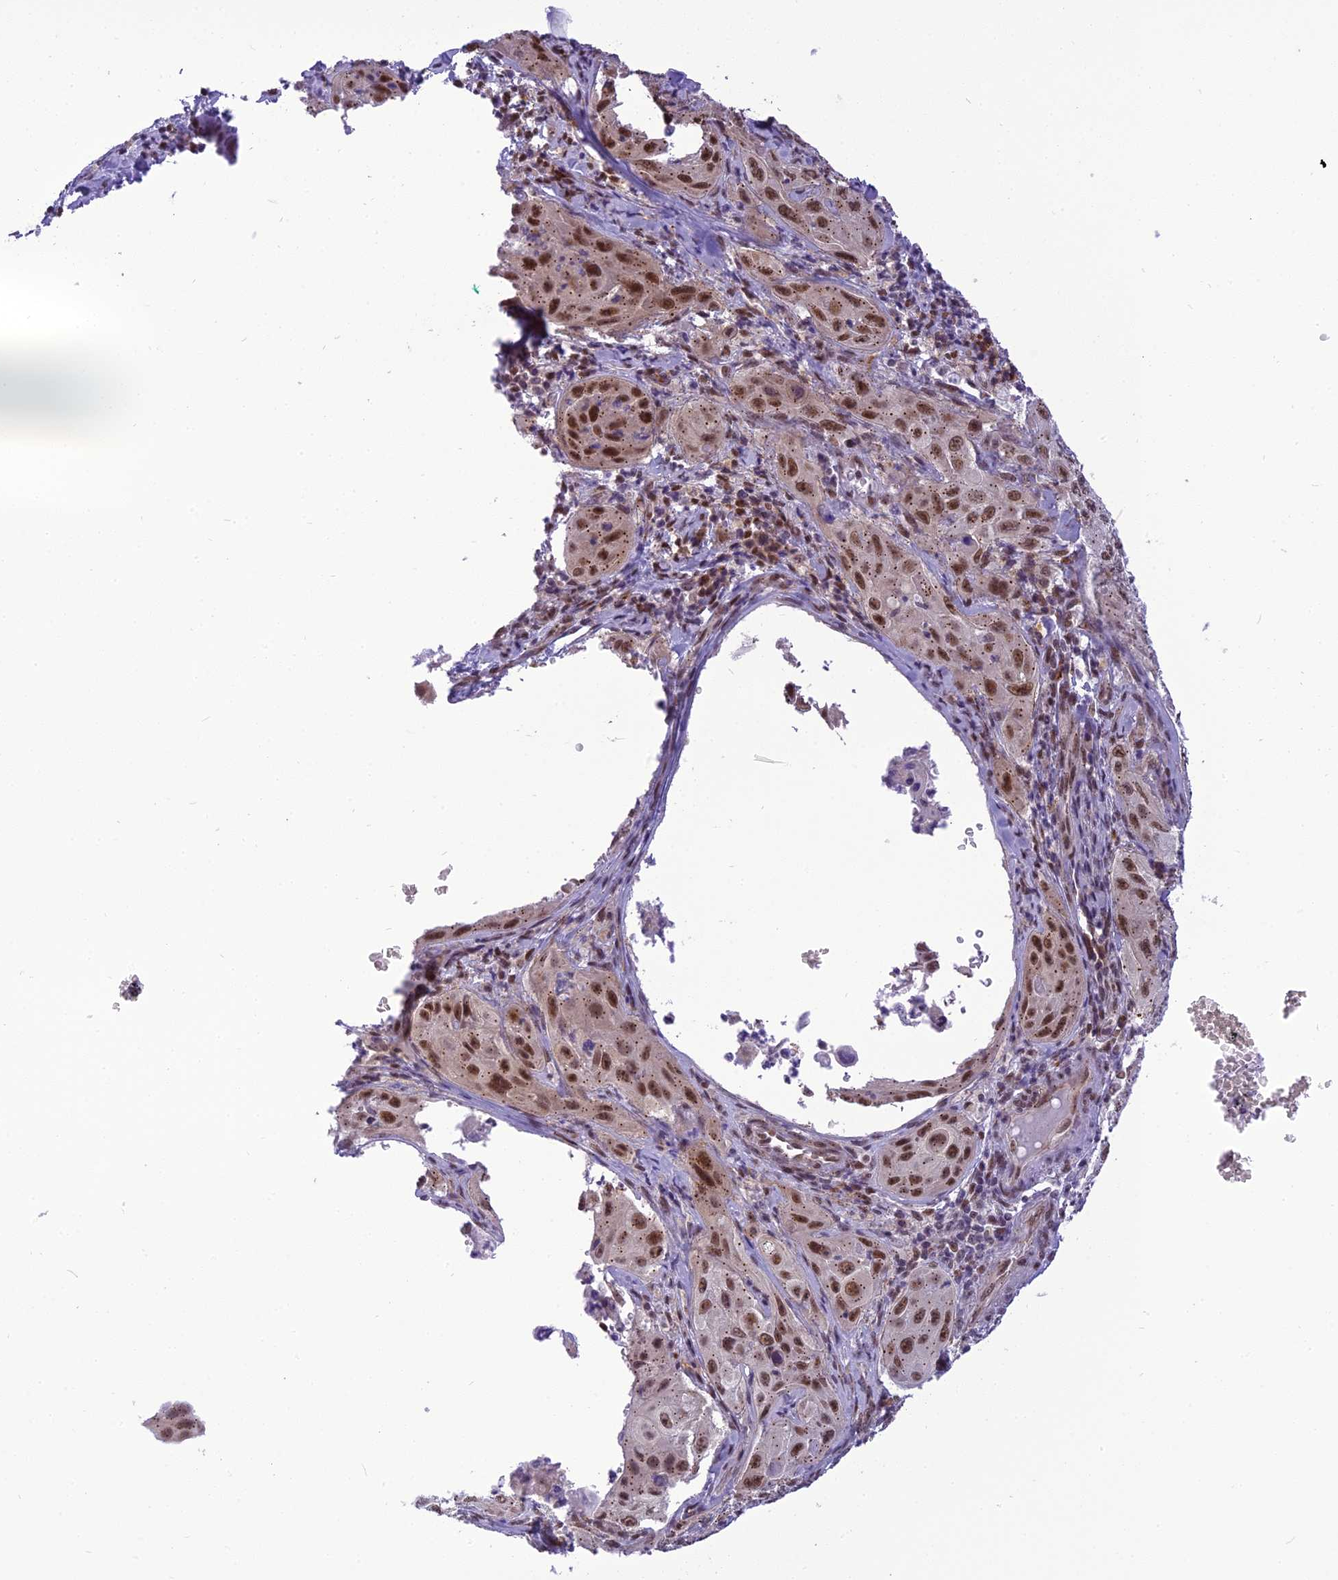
{"staining": {"intensity": "moderate", "quantity": ">75%", "location": "nuclear"}, "tissue": "cervical cancer", "cell_type": "Tumor cells", "image_type": "cancer", "snomed": [{"axis": "morphology", "description": "Squamous cell carcinoma, NOS"}, {"axis": "topography", "description": "Cervix"}], "caption": "Cervical cancer stained with a brown dye demonstrates moderate nuclear positive staining in about >75% of tumor cells.", "gene": "IRF2BP1", "patient": {"sex": "female", "age": 42}}